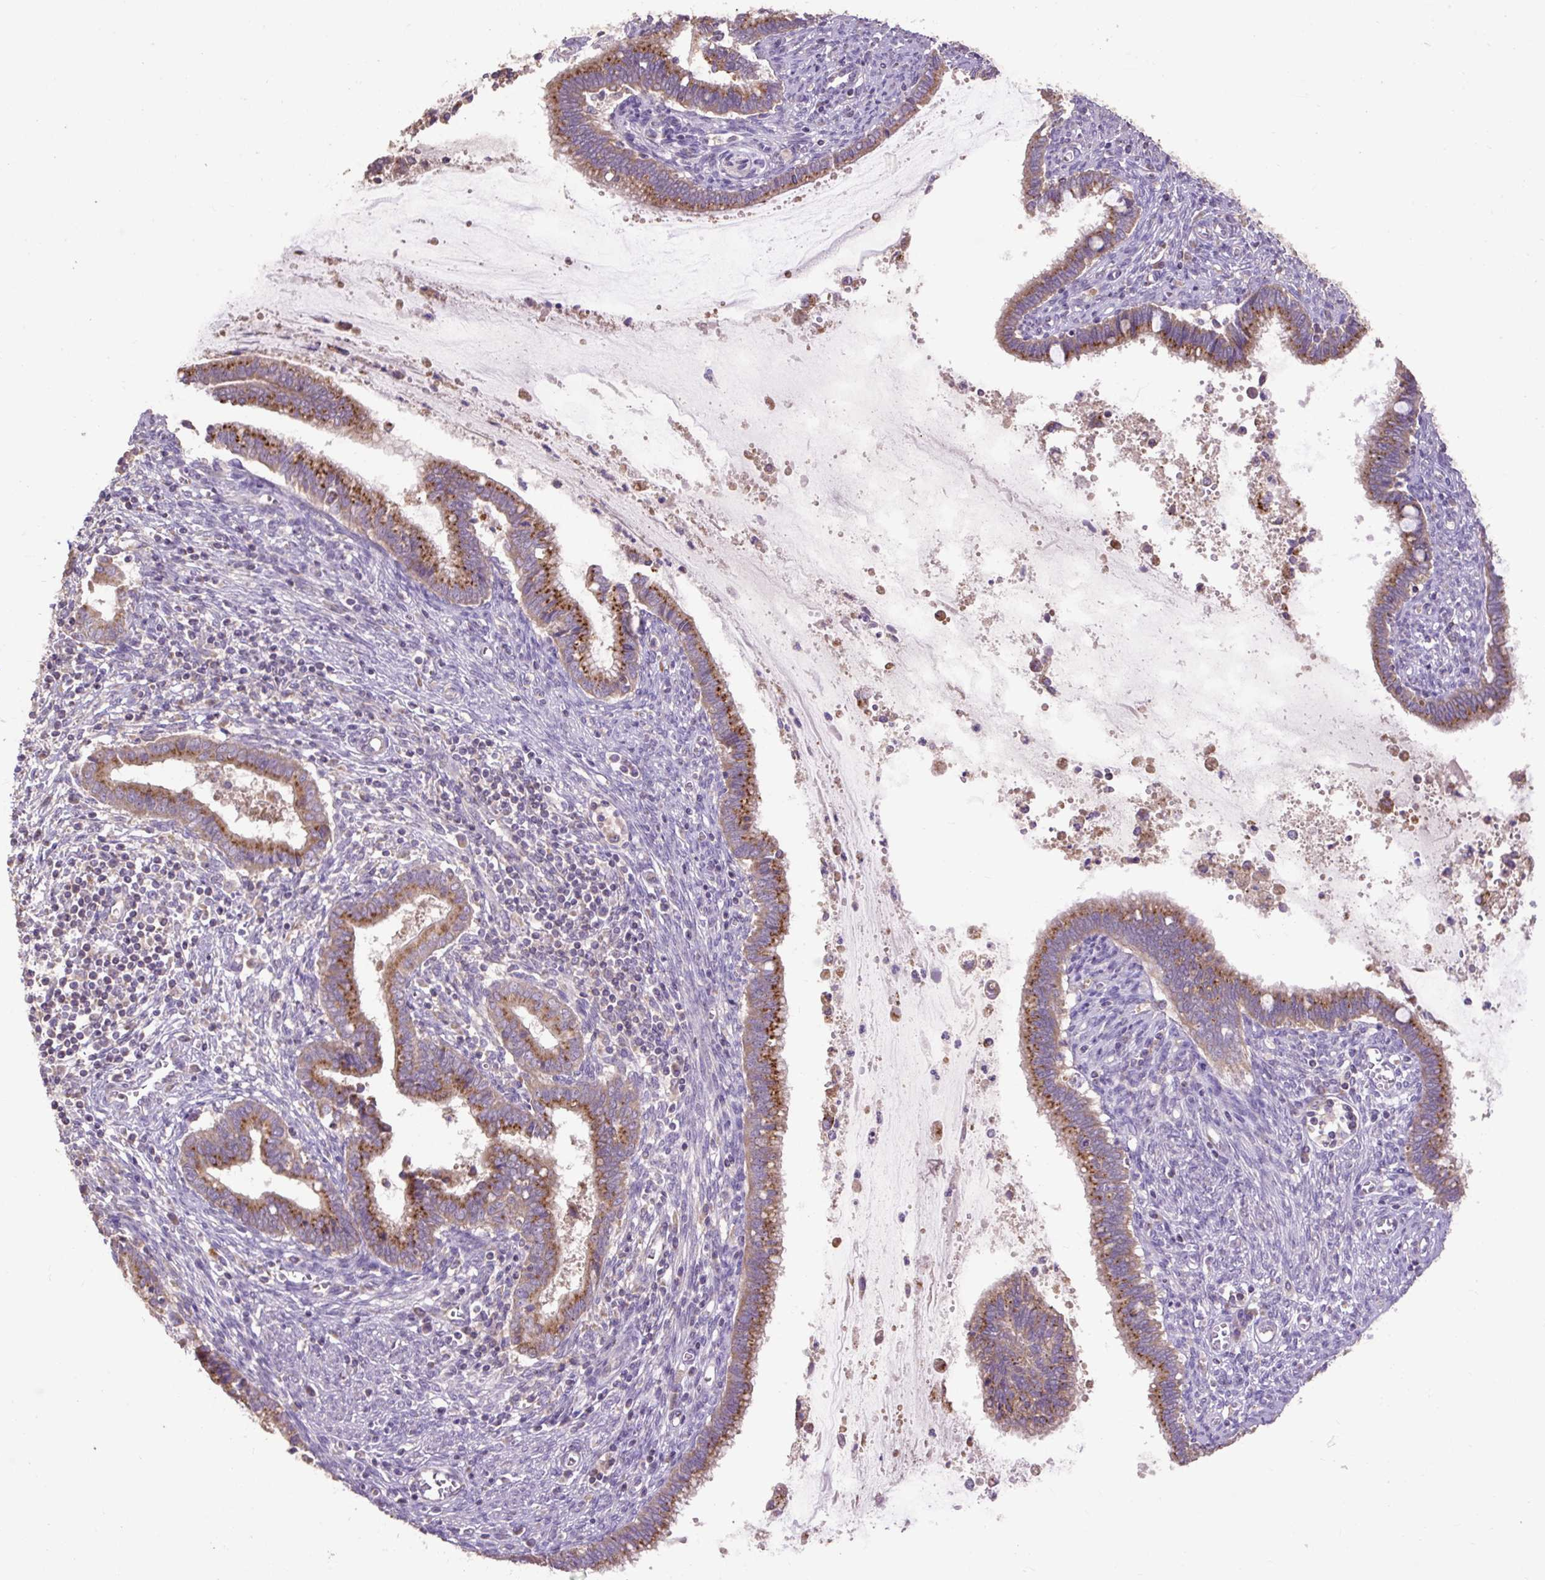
{"staining": {"intensity": "moderate", "quantity": ">75%", "location": "cytoplasmic/membranous"}, "tissue": "cervical cancer", "cell_type": "Tumor cells", "image_type": "cancer", "snomed": [{"axis": "morphology", "description": "Adenocarcinoma, NOS"}, {"axis": "topography", "description": "Cervix"}], "caption": "A medium amount of moderate cytoplasmic/membranous staining is appreciated in about >75% of tumor cells in adenocarcinoma (cervical) tissue.", "gene": "ABR", "patient": {"sex": "female", "age": 44}}